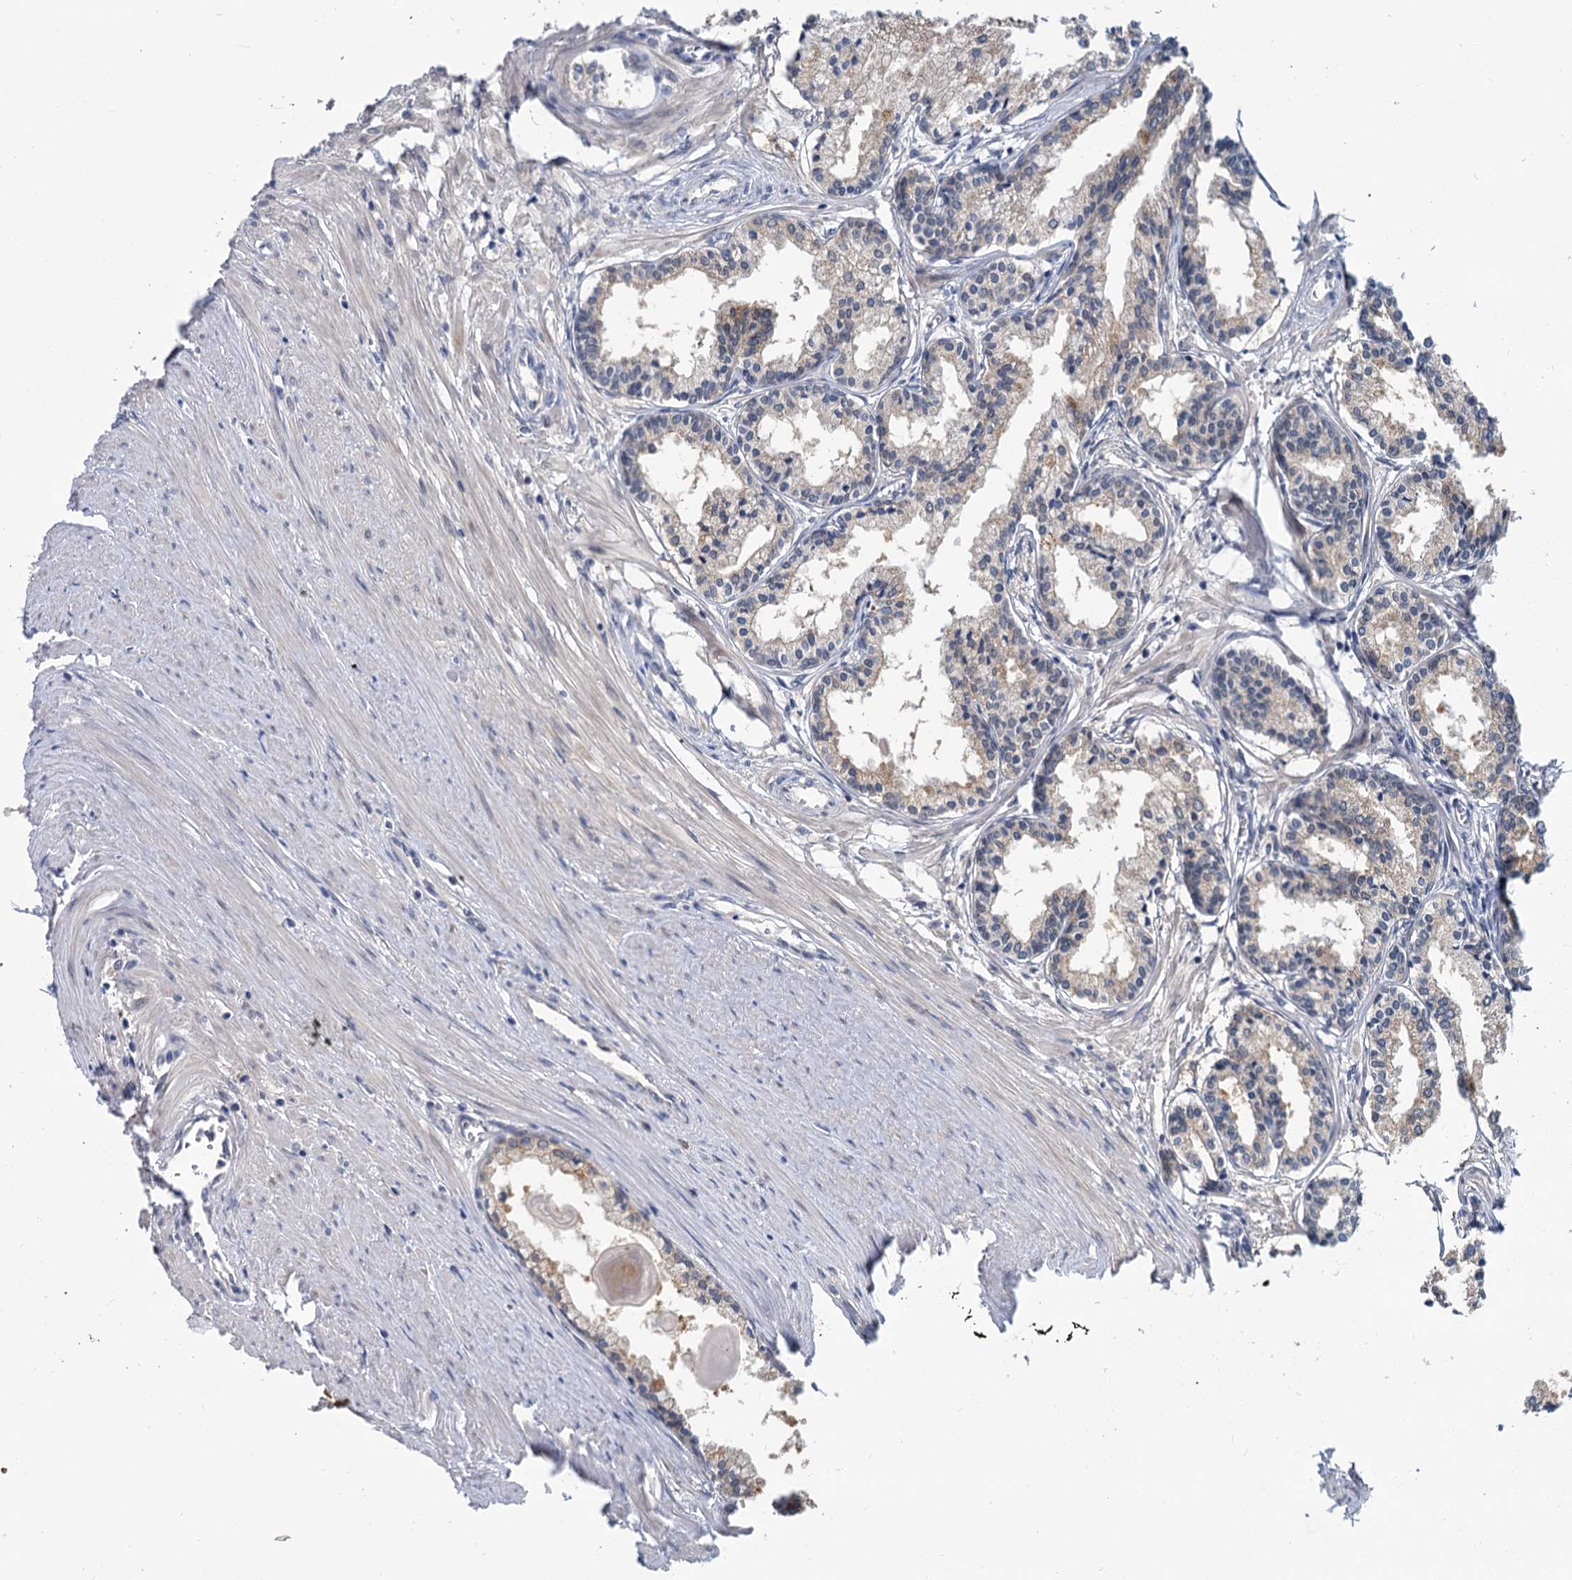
{"staining": {"intensity": "weak", "quantity": "<25%", "location": "cytoplasmic/membranous"}, "tissue": "prostate cancer", "cell_type": "Tumor cells", "image_type": "cancer", "snomed": [{"axis": "morphology", "description": "Adenocarcinoma, High grade"}, {"axis": "topography", "description": "Prostate"}], "caption": "Immunohistochemistry (IHC) image of human prostate cancer (adenocarcinoma (high-grade)) stained for a protein (brown), which demonstrates no expression in tumor cells.", "gene": "ANKRD42", "patient": {"sex": "male", "age": 68}}